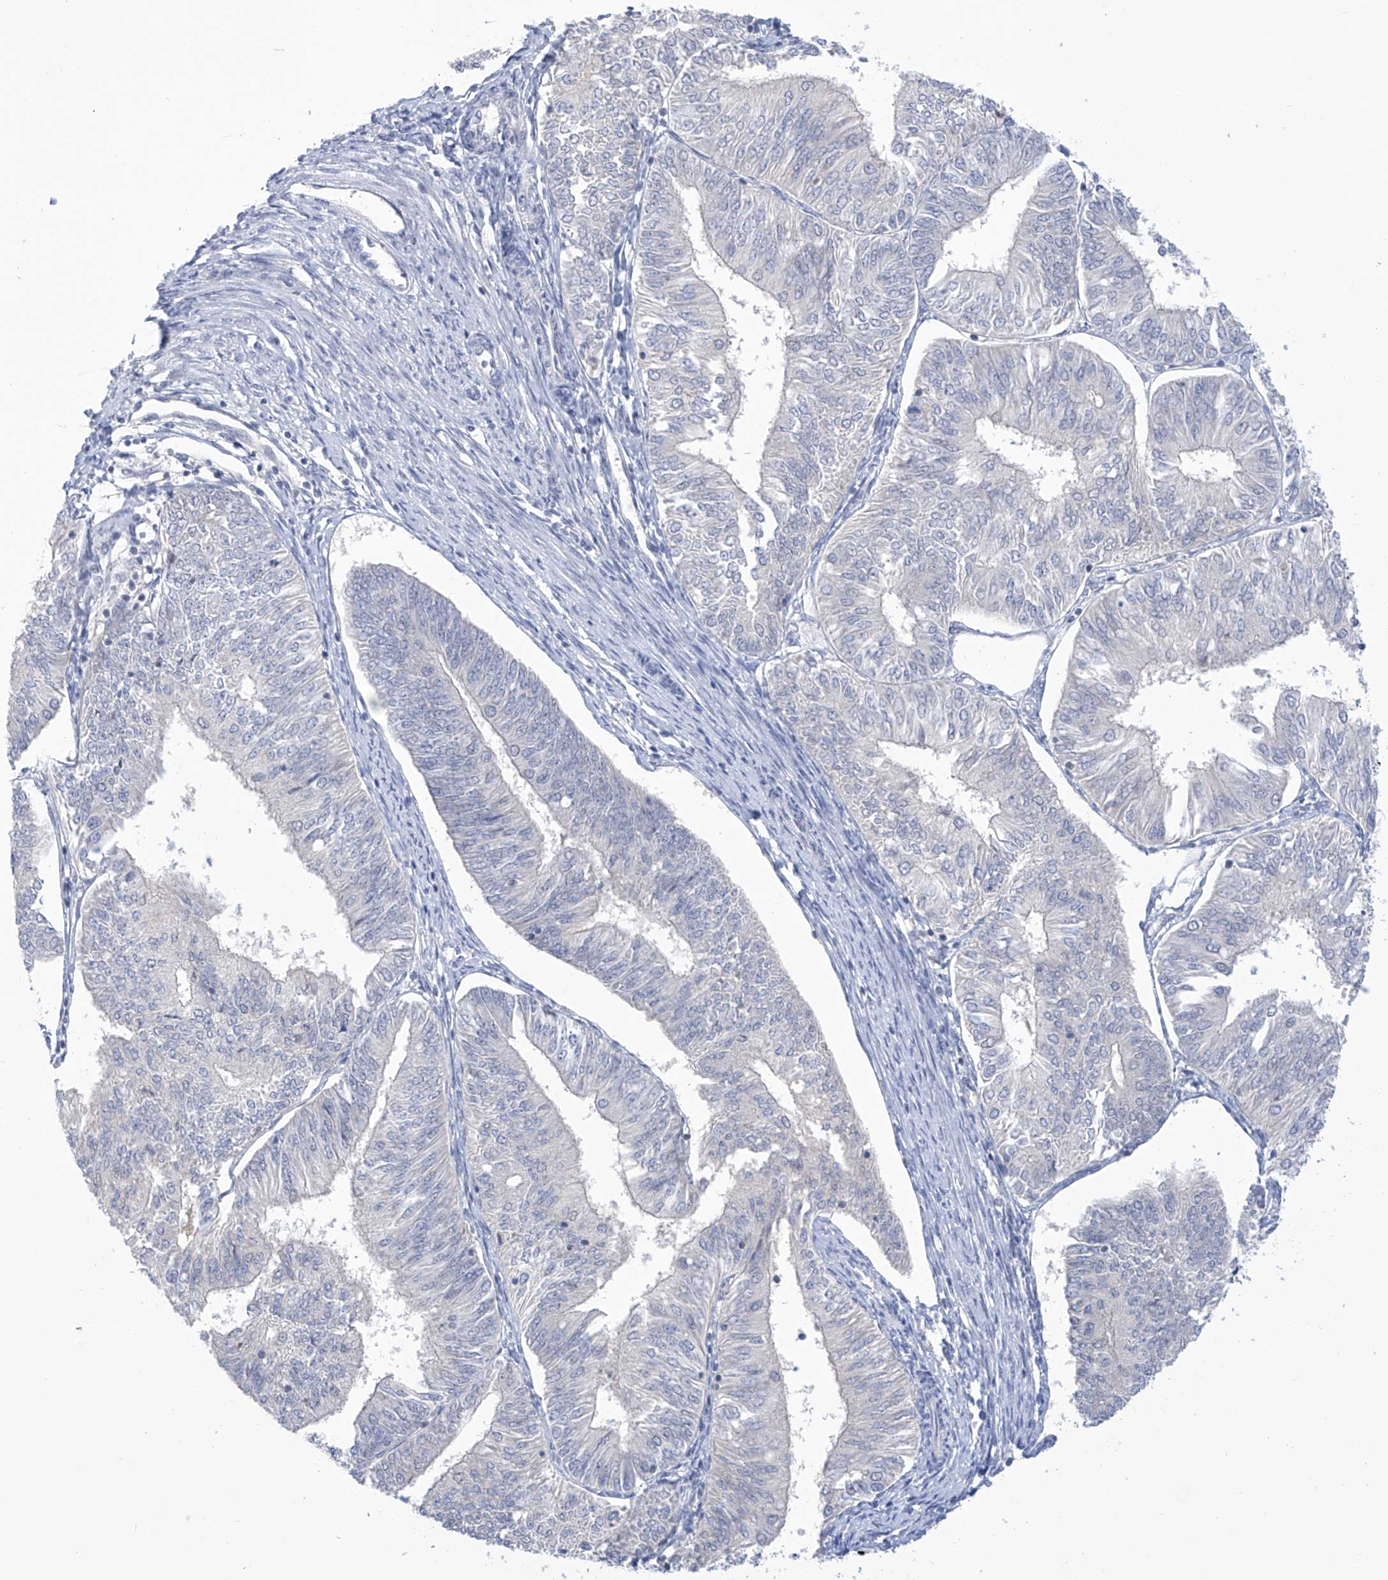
{"staining": {"intensity": "negative", "quantity": "none", "location": "none"}, "tissue": "endometrial cancer", "cell_type": "Tumor cells", "image_type": "cancer", "snomed": [{"axis": "morphology", "description": "Adenocarcinoma, NOS"}, {"axis": "topography", "description": "Endometrium"}], "caption": "IHC micrograph of neoplastic tissue: human endometrial cancer stained with DAB (3,3'-diaminobenzidine) exhibits no significant protein staining in tumor cells. Brightfield microscopy of immunohistochemistry (IHC) stained with DAB (3,3'-diaminobenzidine) (brown) and hematoxylin (blue), captured at high magnification.", "gene": "IBA57", "patient": {"sex": "female", "age": 58}}